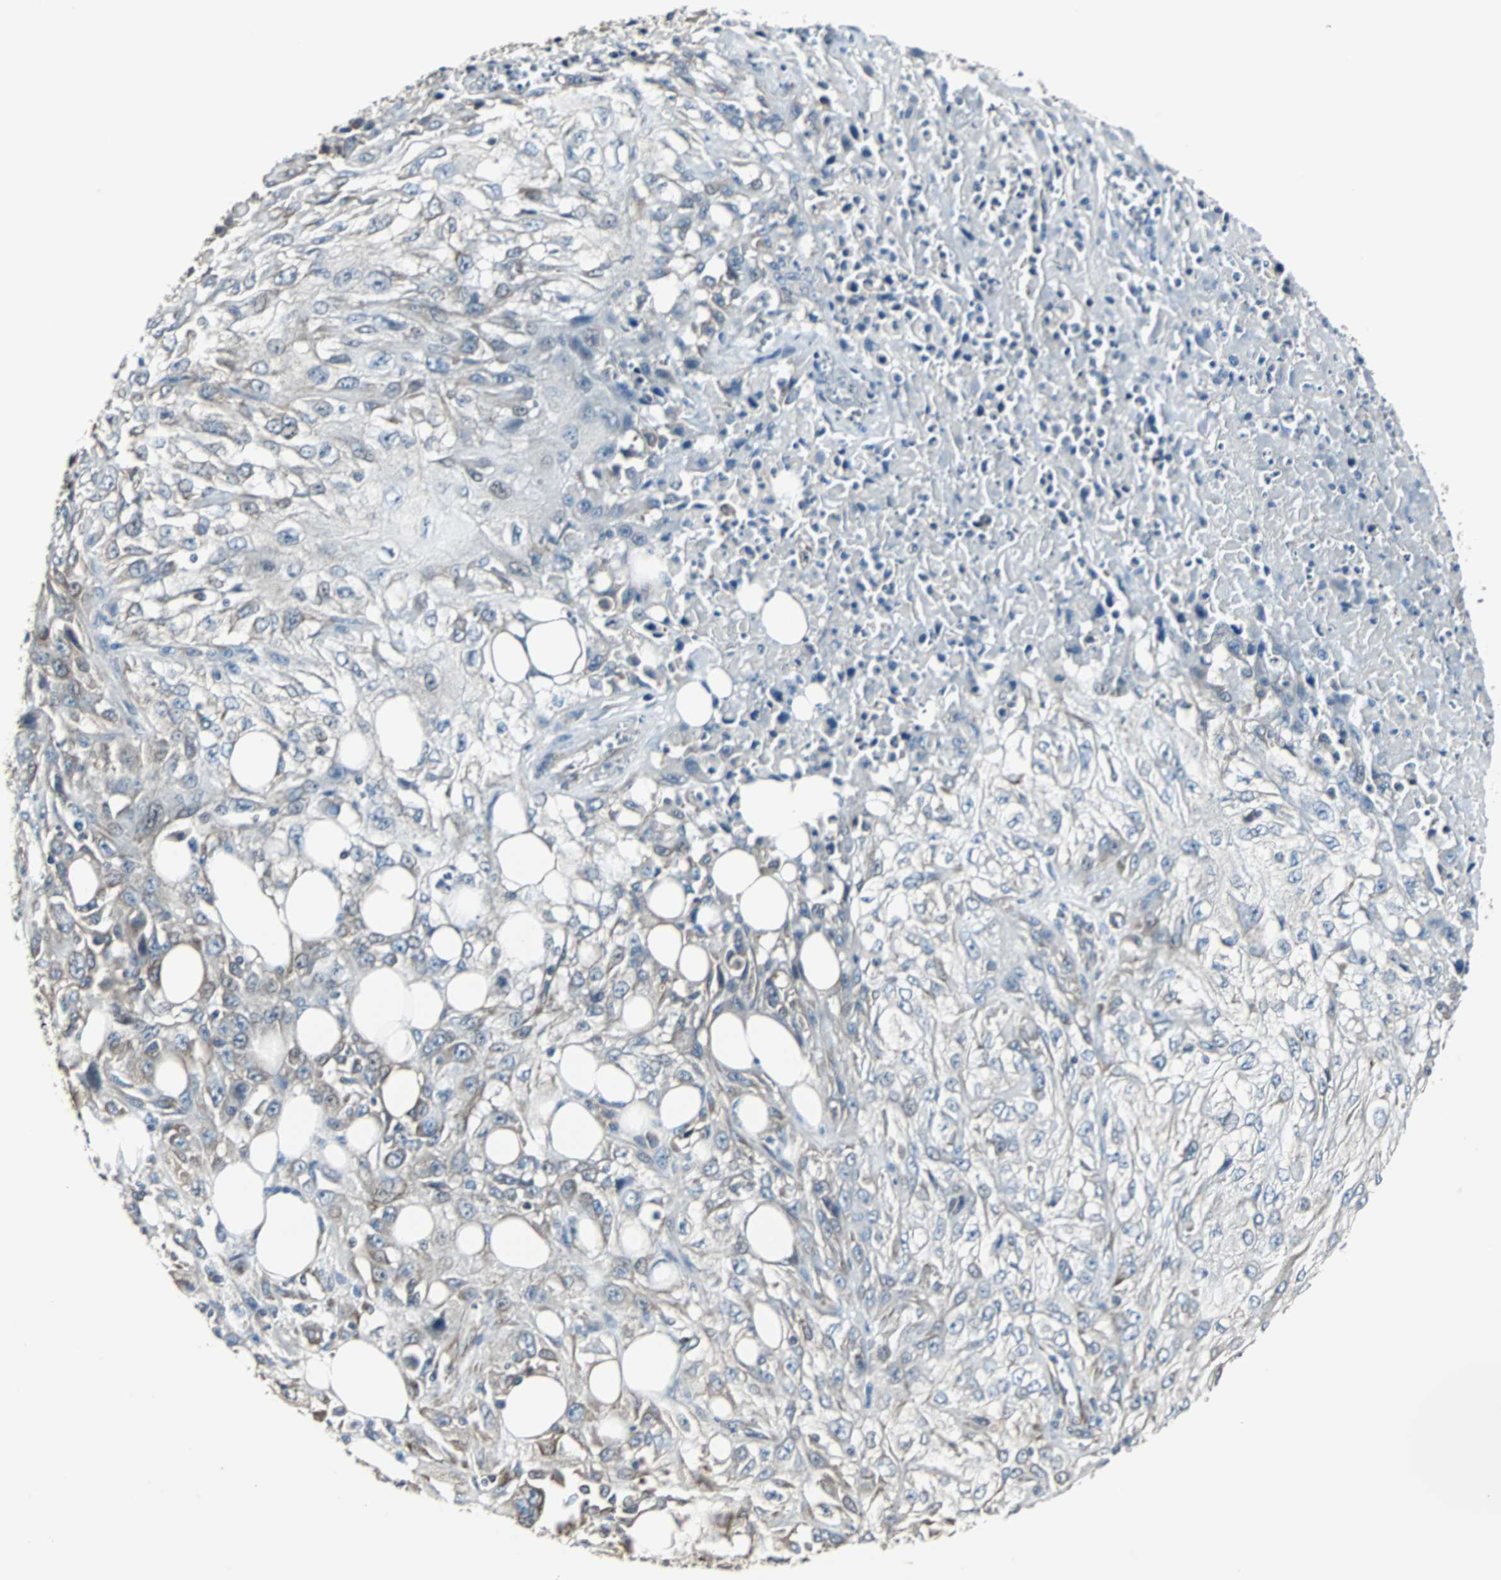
{"staining": {"intensity": "weak", "quantity": "<25%", "location": "cytoplasmic/membranous"}, "tissue": "skin cancer", "cell_type": "Tumor cells", "image_type": "cancer", "snomed": [{"axis": "morphology", "description": "Squamous cell carcinoma, NOS"}, {"axis": "topography", "description": "Skin"}], "caption": "A high-resolution image shows IHC staining of skin cancer, which exhibits no significant expression in tumor cells.", "gene": "CHP1", "patient": {"sex": "male", "age": 75}}